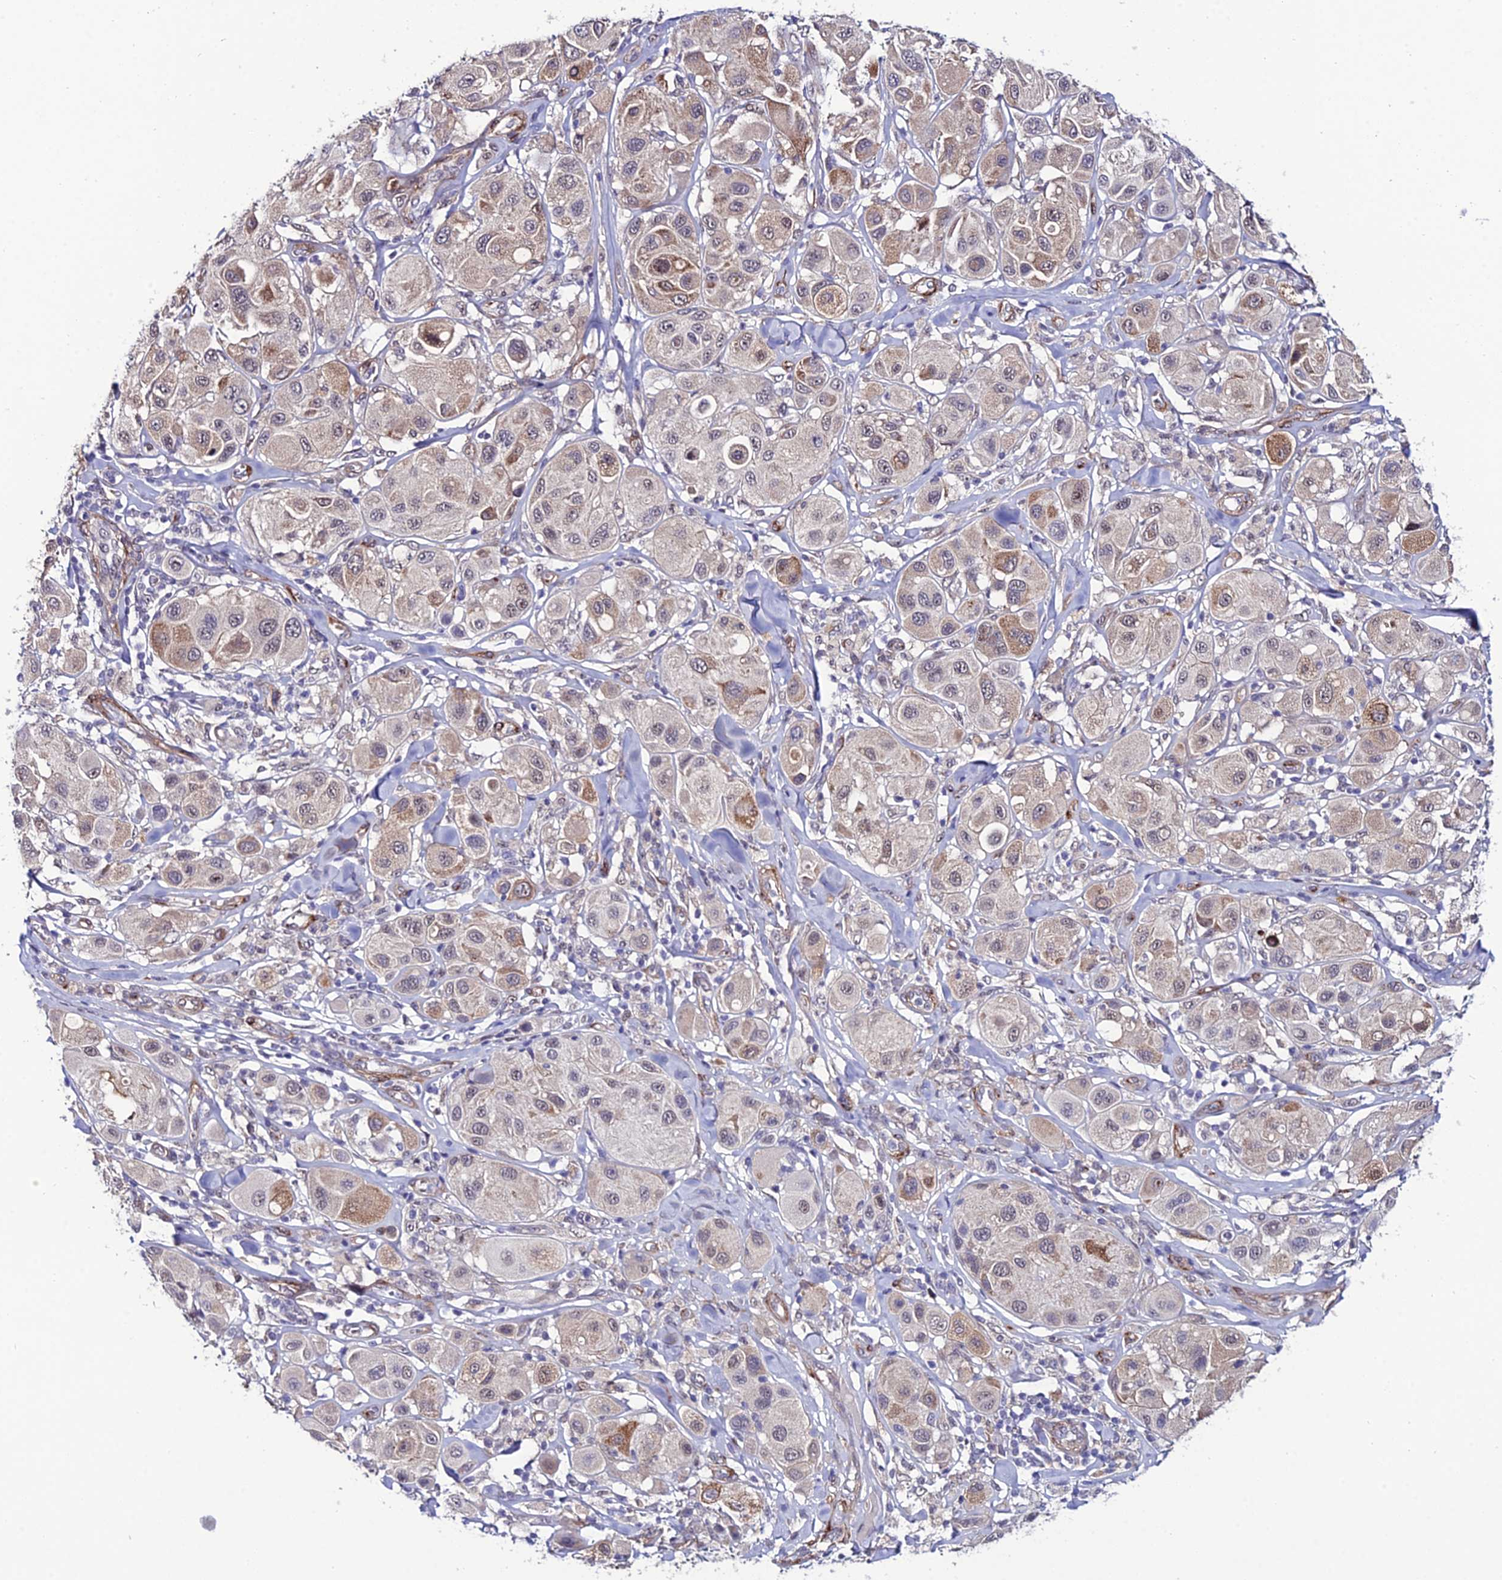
{"staining": {"intensity": "moderate", "quantity": "<25%", "location": "cytoplasmic/membranous"}, "tissue": "melanoma", "cell_type": "Tumor cells", "image_type": "cancer", "snomed": [{"axis": "morphology", "description": "Malignant melanoma, Metastatic site"}, {"axis": "topography", "description": "Skin"}], "caption": "Immunohistochemistry micrograph of neoplastic tissue: human melanoma stained using immunohistochemistry (IHC) displays low levels of moderate protein expression localized specifically in the cytoplasmic/membranous of tumor cells, appearing as a cytoplasmic/membranous brown color.", "gene": "SYT15", "patient": {"sex": "male", "age": 41}}